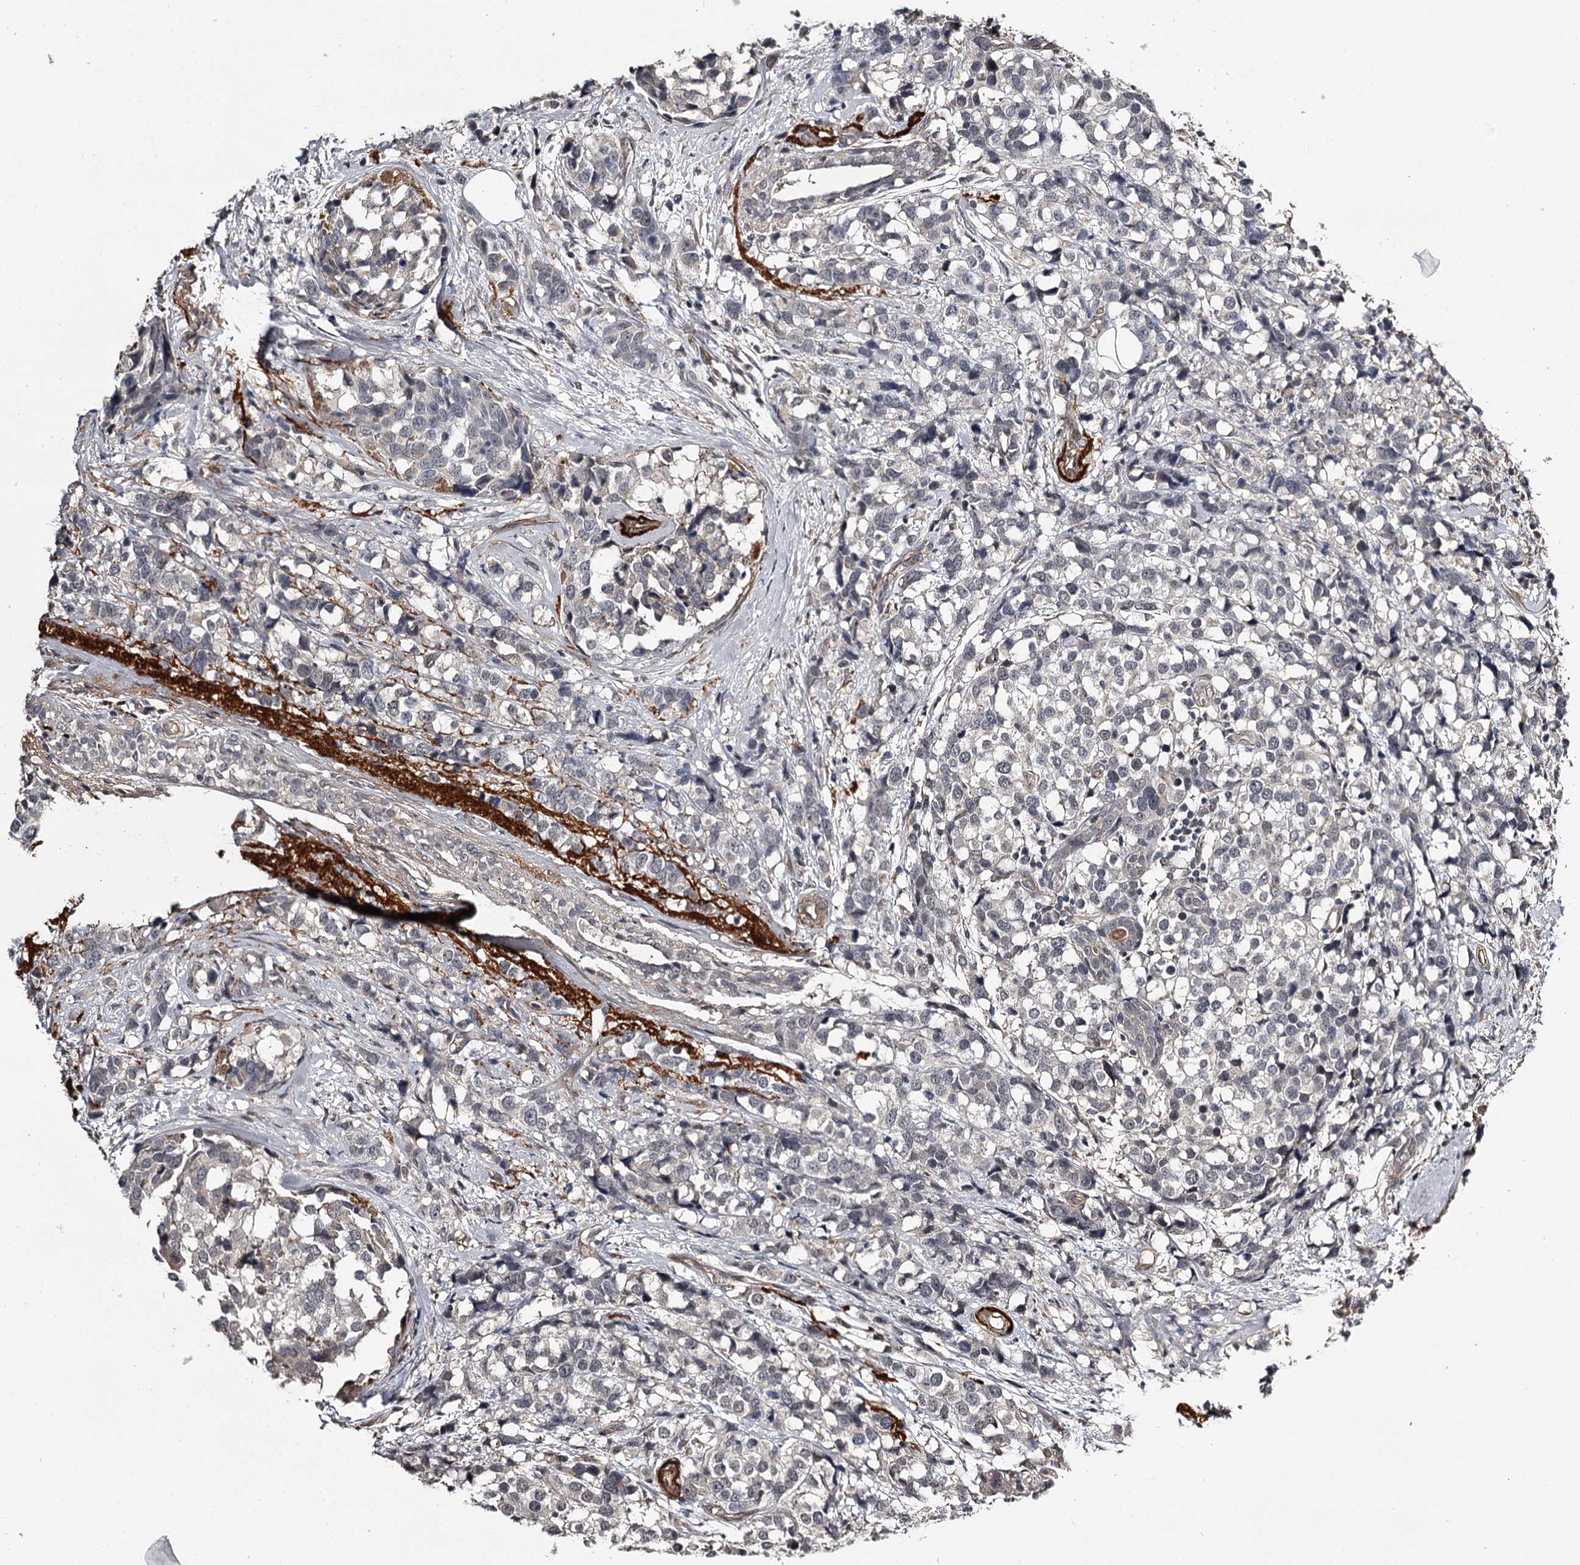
{"staining": {"intensity": "negative", "quantity": "none", "location": "none"}, "tissue": "breast cancer", "cell_type": "Tumor cells", "image_type": "cancer", "snomed": [{"axis": "morphology", "description": "Lobular carcinoma"}, {"axis": "topography", "description": "Breast"}], "caption": "An immunohistochemistry photomicrograph of breast cancer (lobular carcinoma) is shown. There is no staining in tumor cells of breast cancer (lobular carcinoma).", "gene": "CWF19L2", "patient": {"sex": "female", "age": 59}}